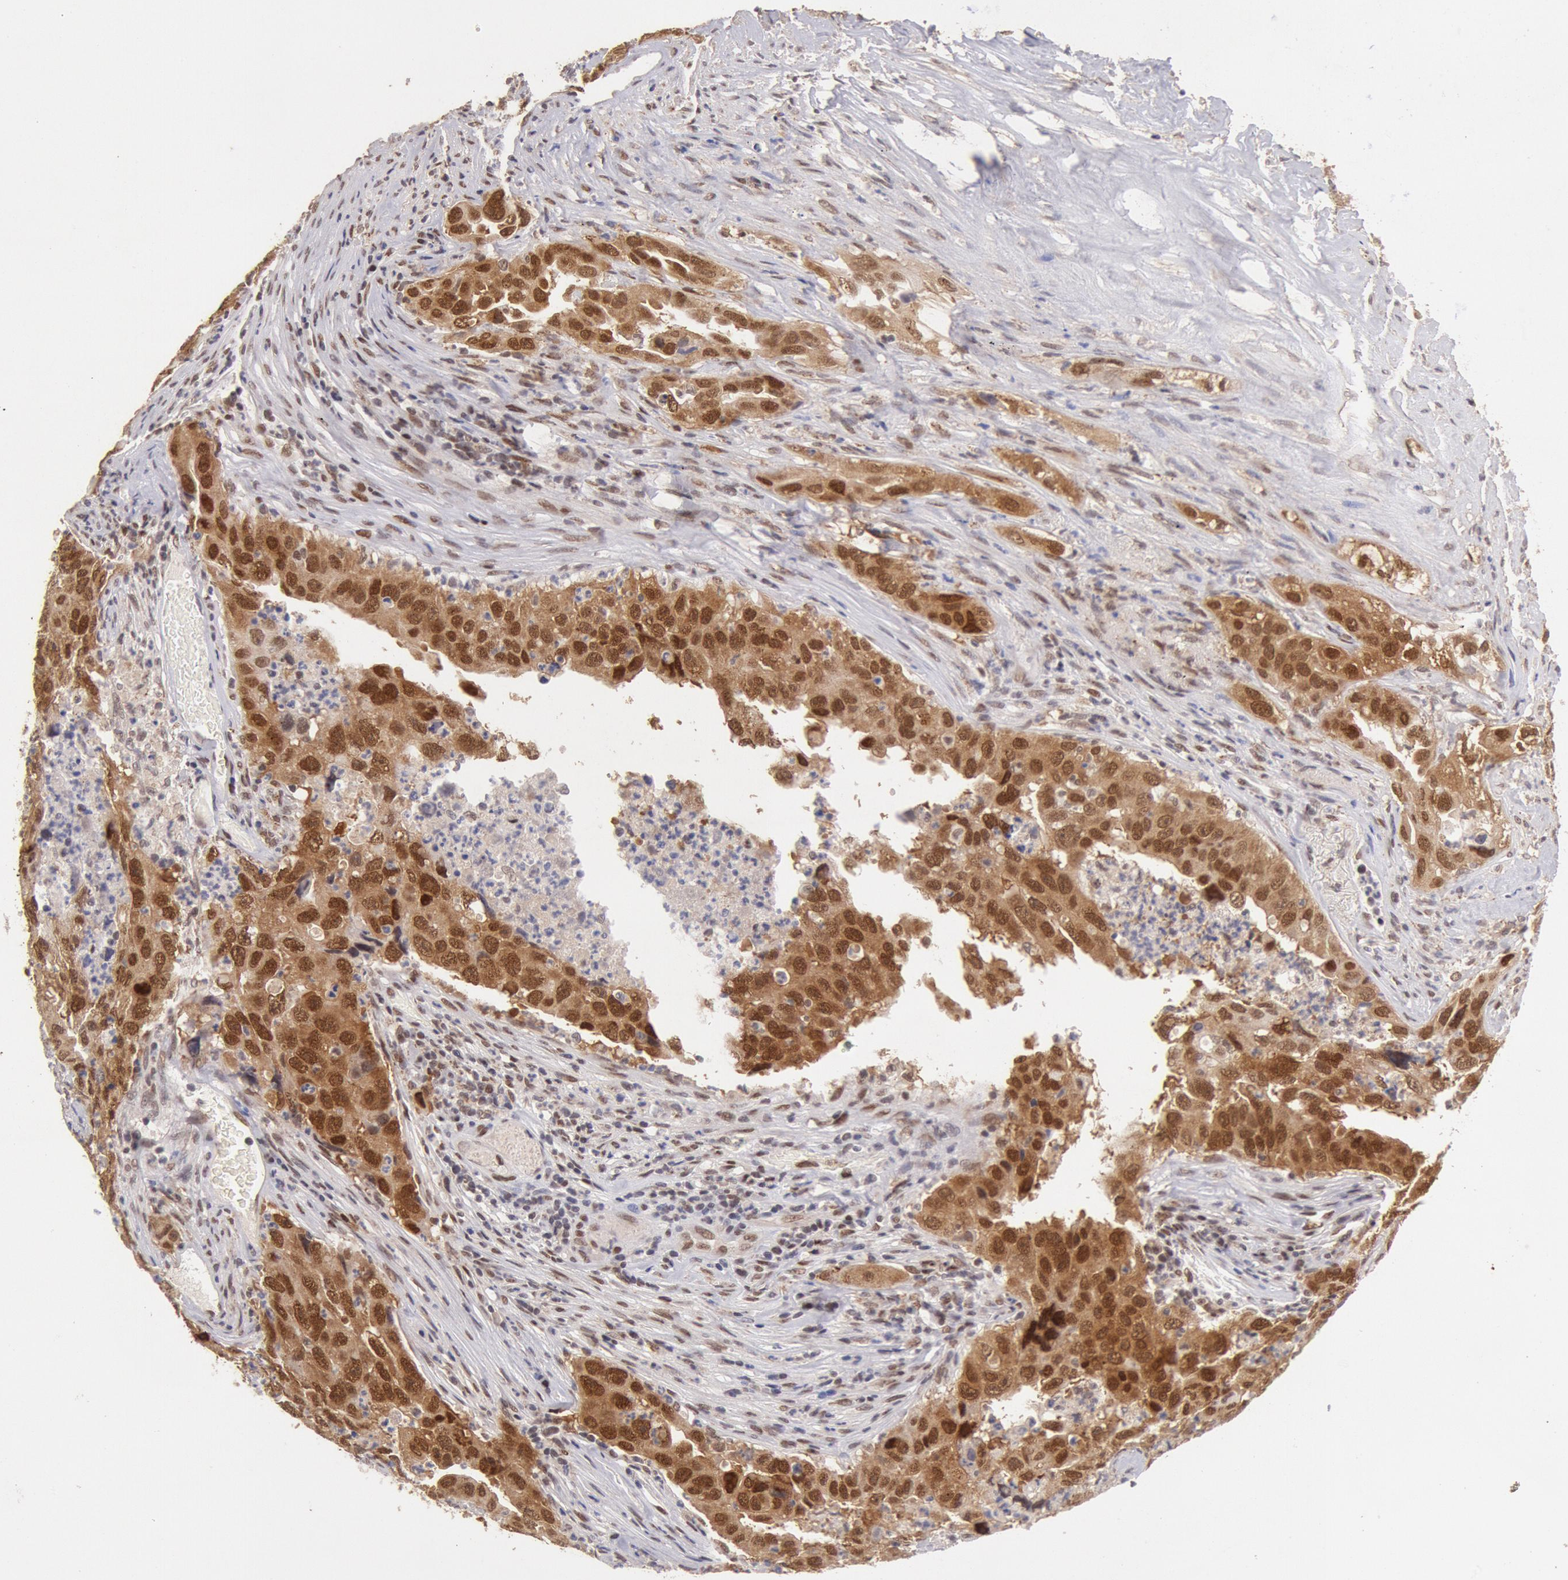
{"staining": {"intensity": "strong", "quantity": ">75%", "location": "cytoplasmic/membranous,nuclear"}, "tissue": "lung cancer", "cell_type": "Tumor cells", "image_type": "cancer", "snomed": [{"axis": "morphology", "description": "Squamous cell carcinoma, NOS"}, {"axis": "topography", "description": "Lung"}], "caption": "Lung squamous cell carcinoma stained with a brown dye demonstrates strong cytoplasmic/membranous and nuclear positive positivity in approximately >75% of tumor cells.", "gene": "CDKN2B", "patient": {"sex": "male", "age": 64}}